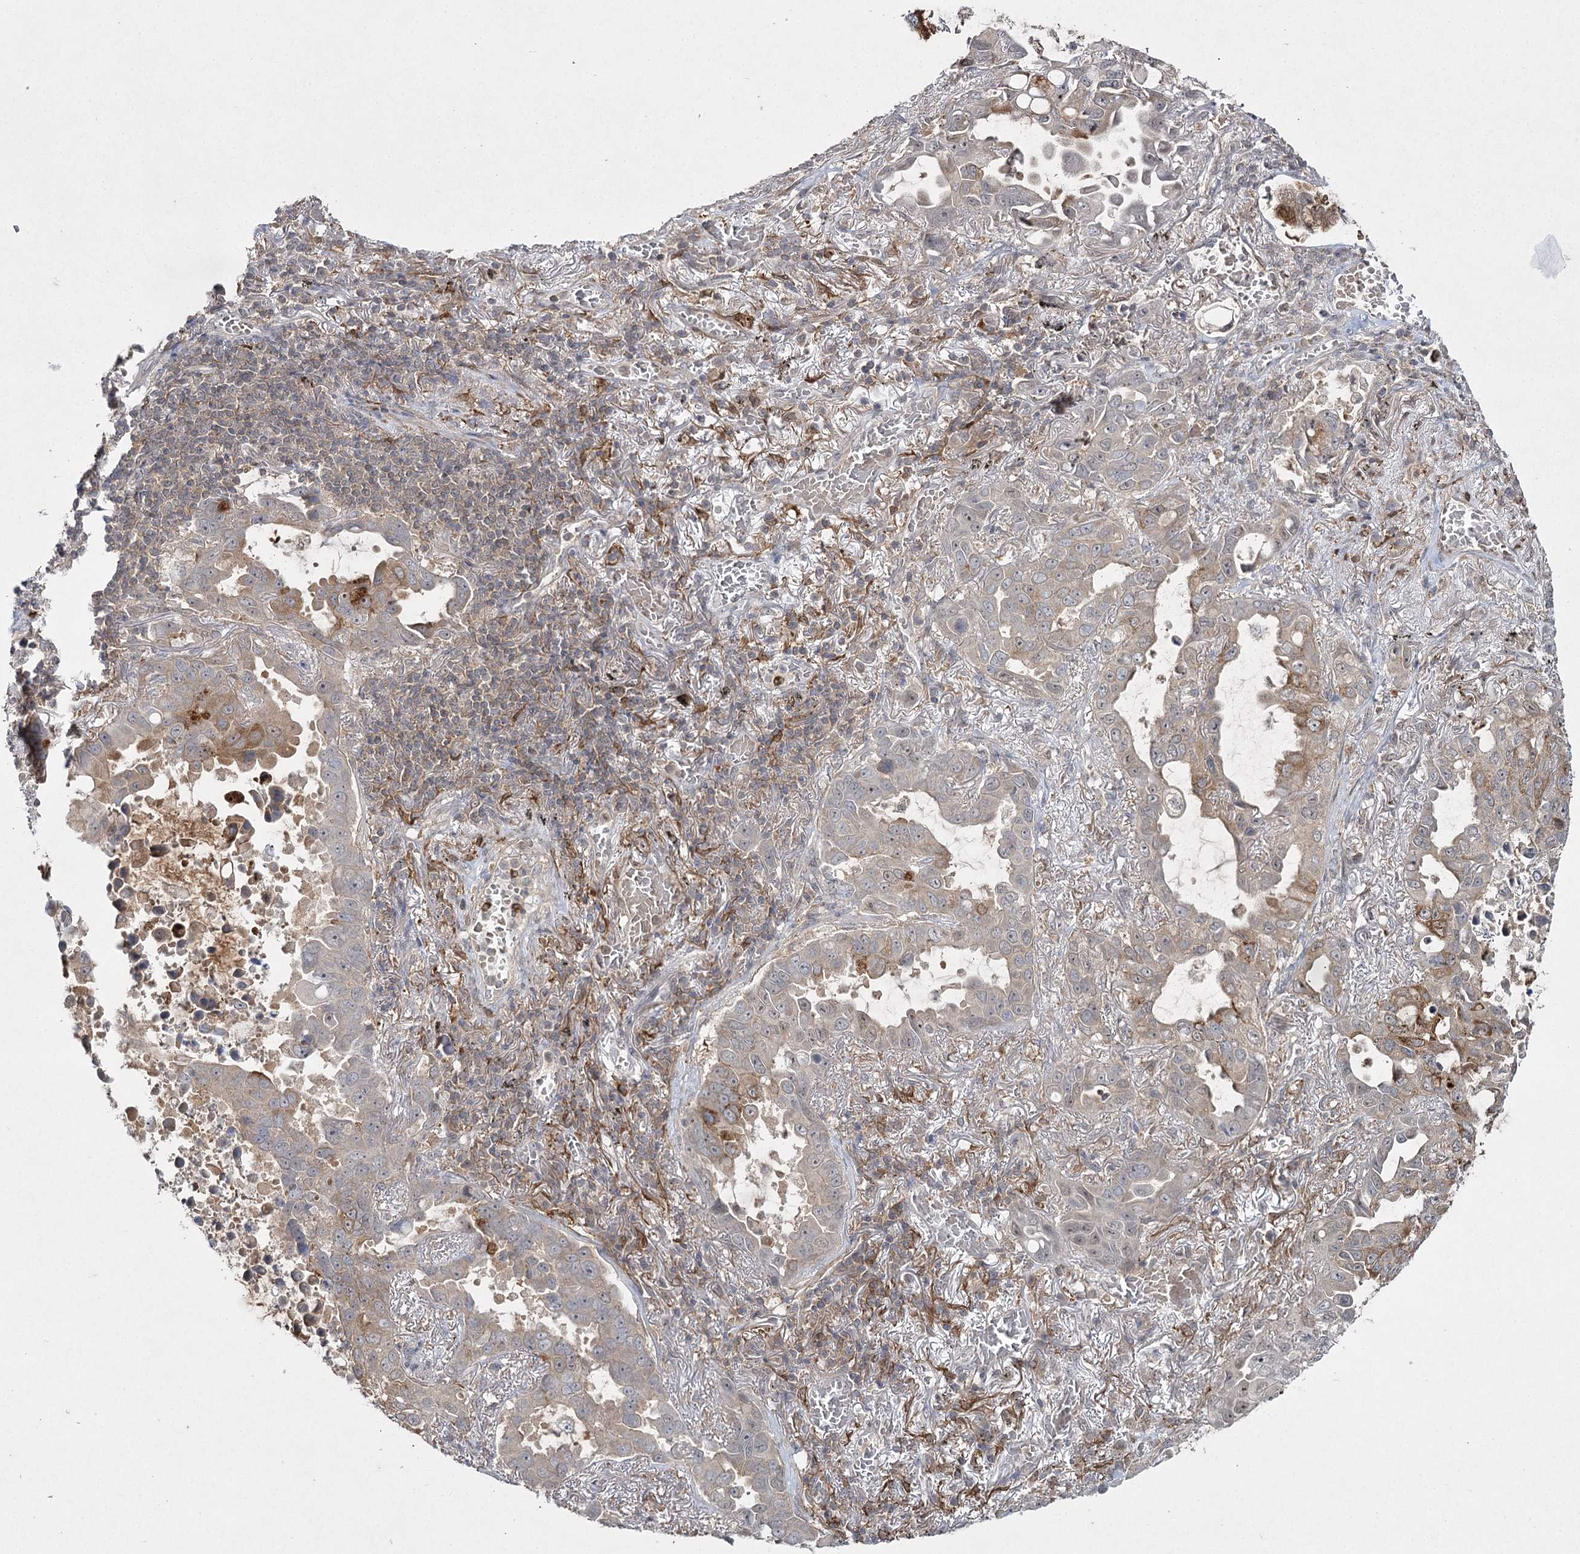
{"staining": {"intensity": "moderate", "quantity": "<25%", "location": "cytoplasmic/membranous"}, "tissue": "lung cancer", "cell_type": "Tumor cells", "image_type": "cancer", "snomed": [{"axis": "morphology", "description": "Adenocarcinoma, NOS"}, {"axis": "topography", "description": "Lung"}], "caption": "Immunohistochemical staining of human lung adenocarcinoma displays moderate cytoplasmic/membranous protein staining in about <25% of tumor cells.", "gene": "WDR44", "patient": {"sex": "male", "age": 64}}